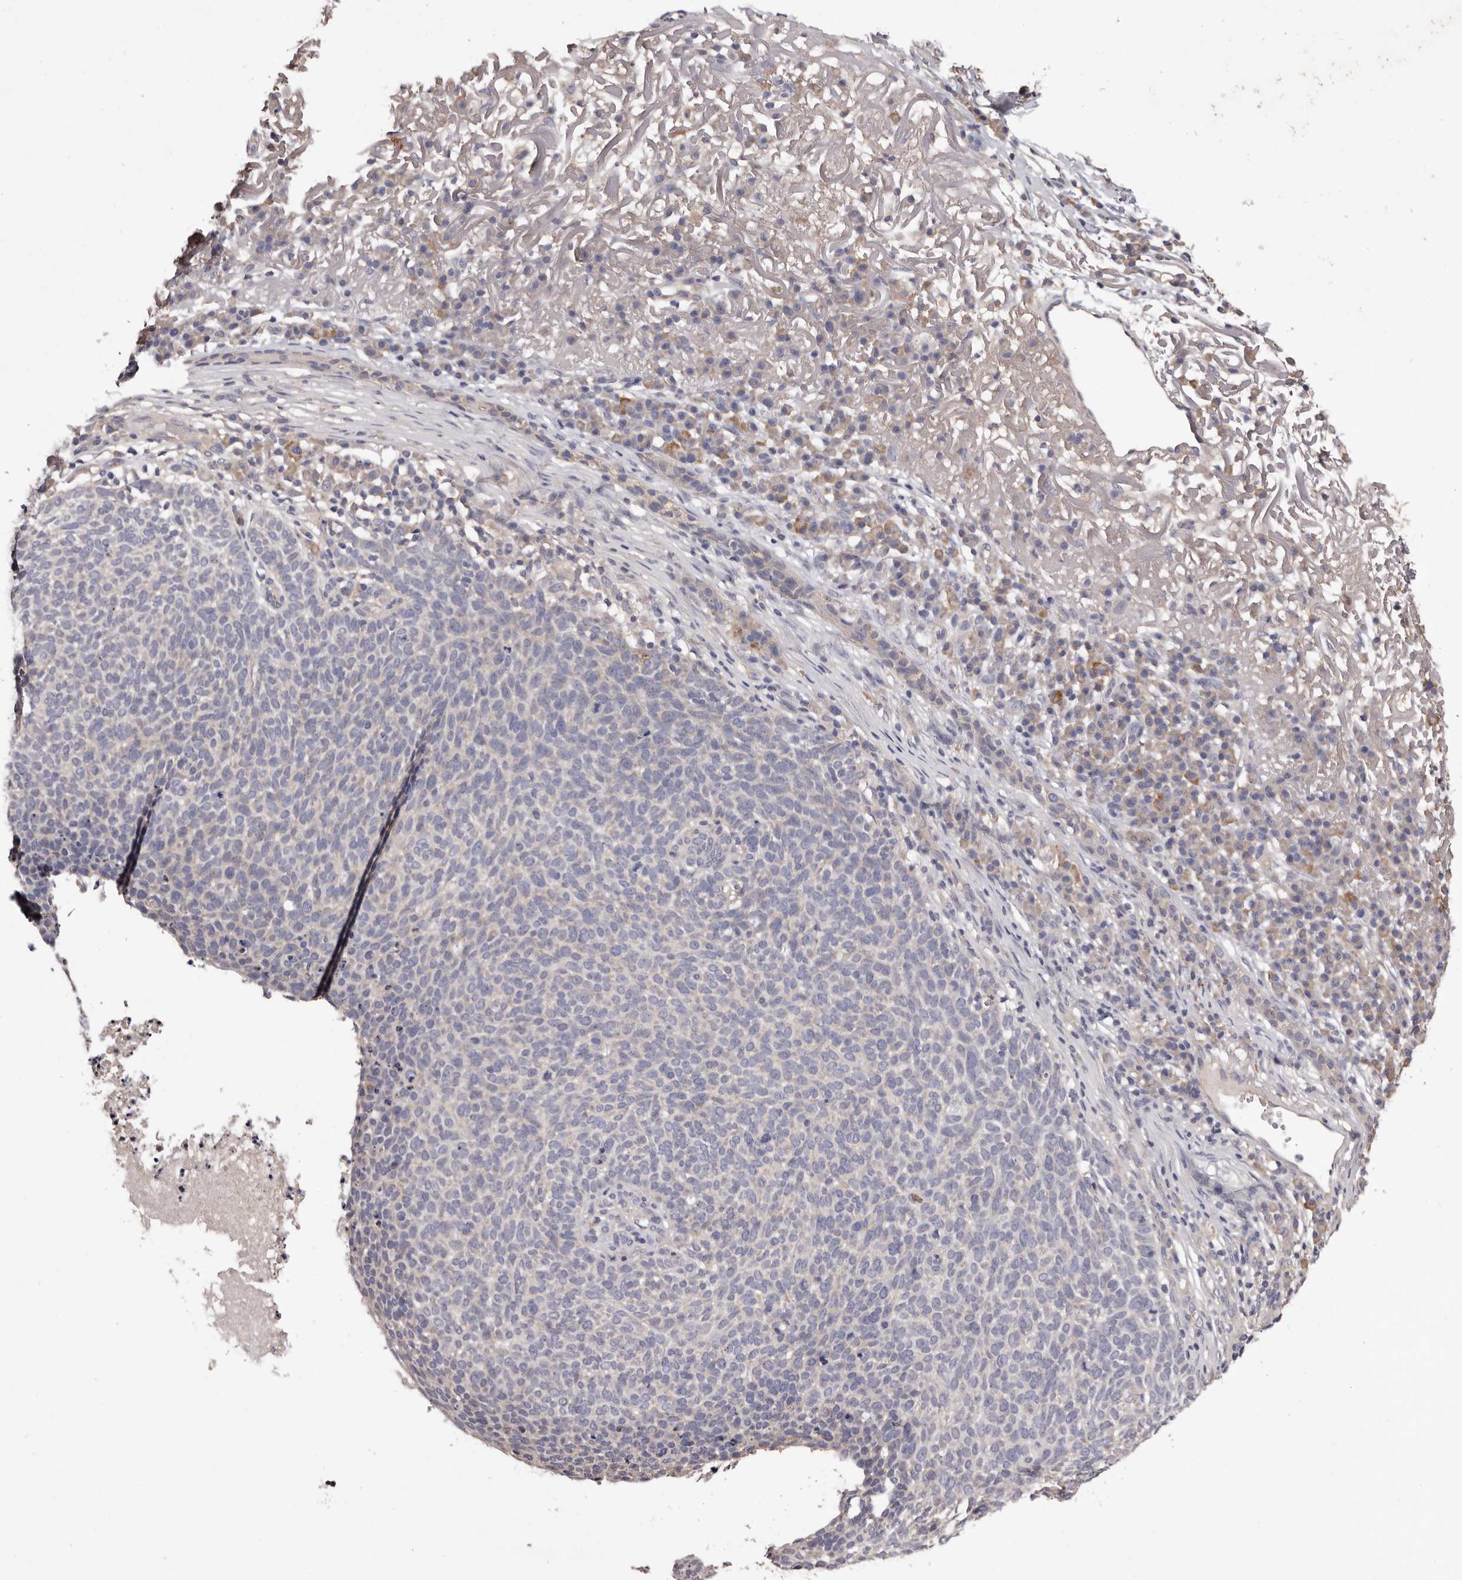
{"staining": {"intensity": "negative", "quantity": "none", "location": "none"}, "tissue": "skin cancer", "cell_type": "Tumor cells", "image_type": "cancer", "snomed": [{"axis": "morphology", "description": "Squamous cell carcinoma, NOS"}, {"axis": "topography", "description": "Skin"}], "caption": "The micrograph displays no significant expression in tumor cells of skin cancer (squamous cell carcinoma).", "gene": "ETNK1", "patient": {"sex": "female", "age": 90}}